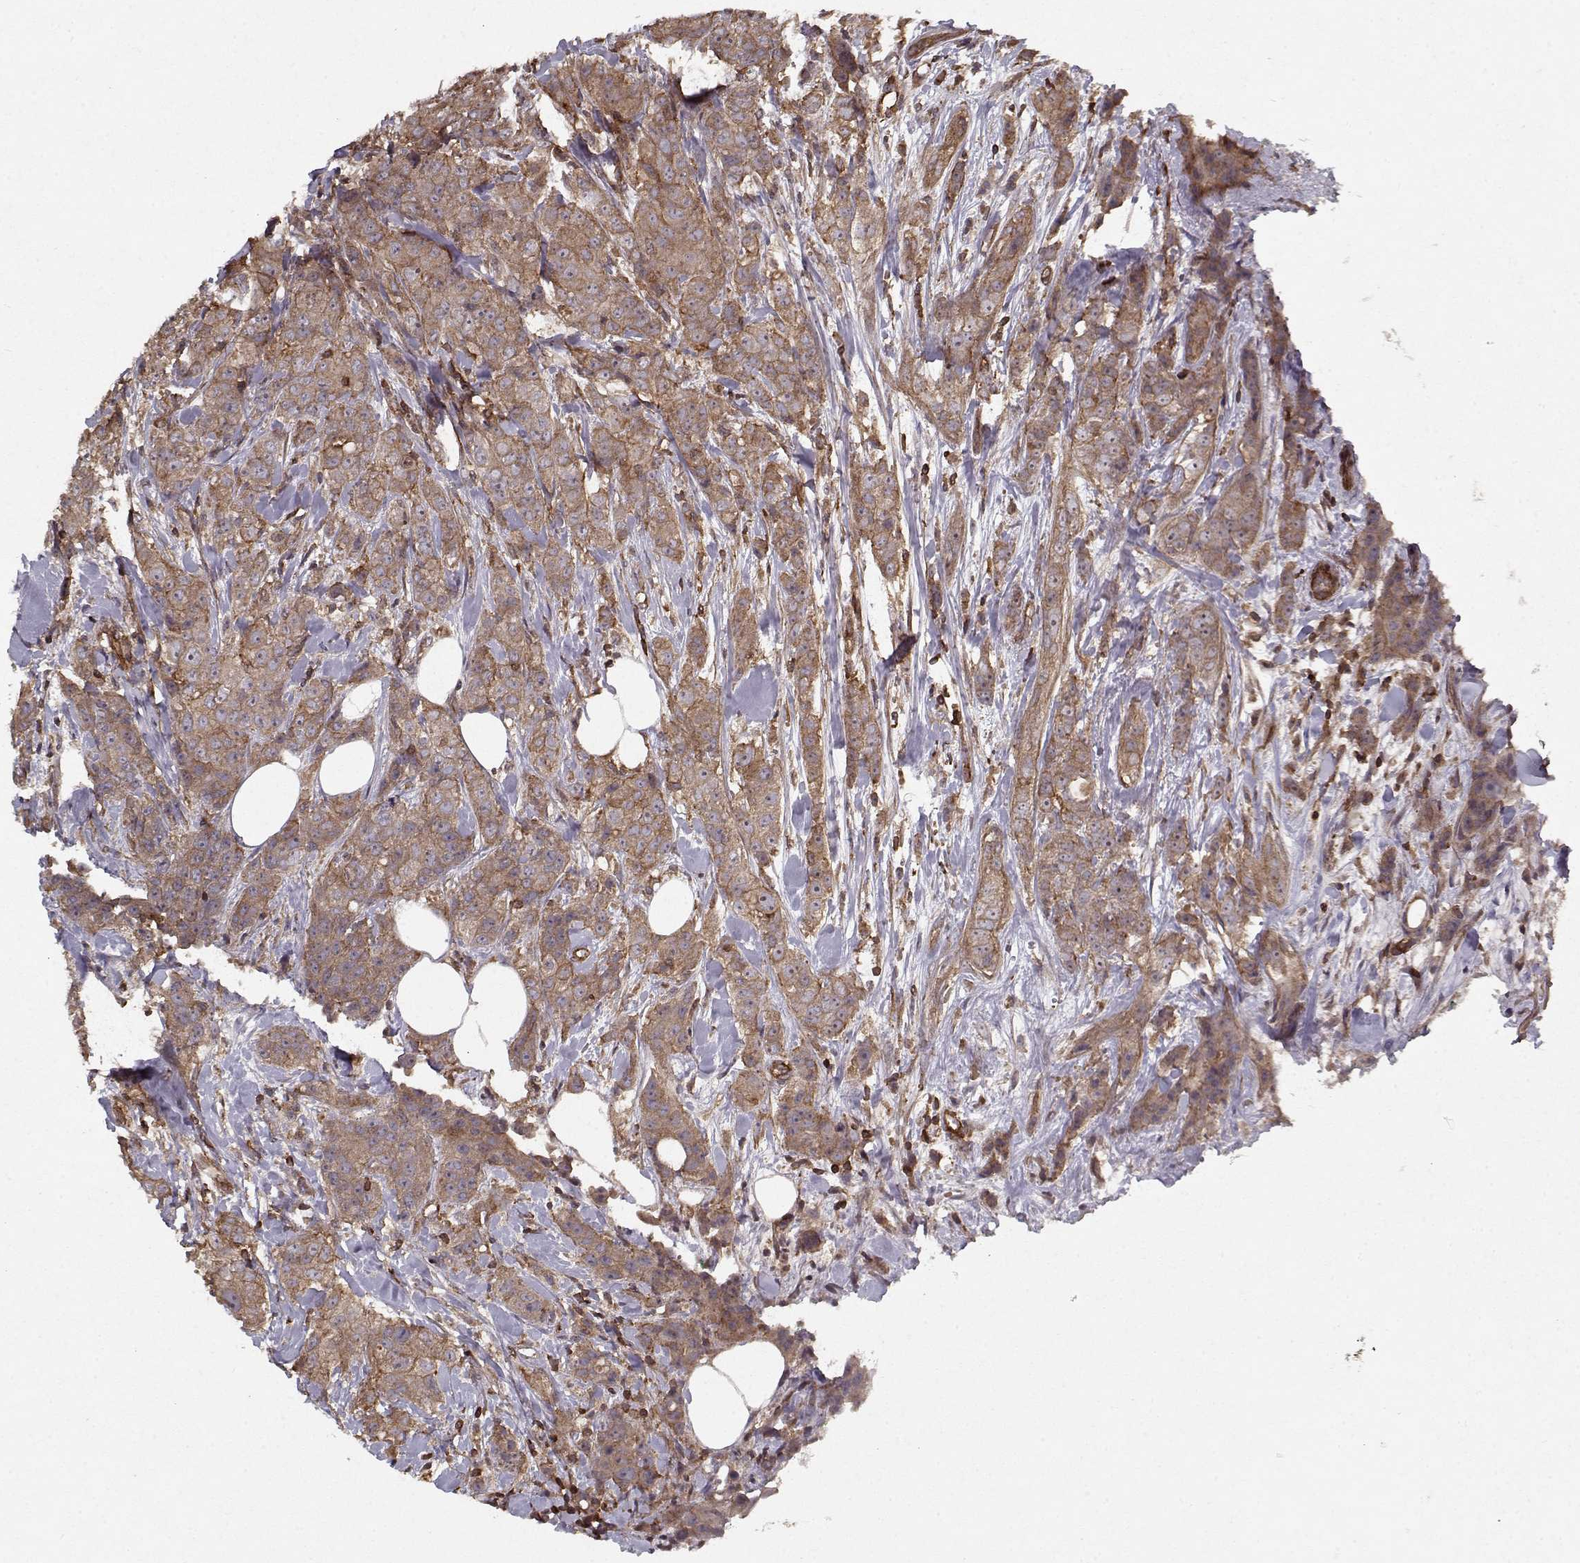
{"staining": {"intensity": "moderate", "quantity": ">75%", "location": "cytoplasmic/membranous"}, "tissue": "breast cancer", "cell_type": "Tumor cells", "image_type": "cancer", "snomed": [{"axis": "morphology", "description": "Duct carcinoma"}, {"axis": "topography", "description": "Breast"}], "caption": "IHC (DAB (3,3'-diaminobenzidine)) staining of human breast cancer (invasive ductal carcinoma) exhibits moderate cytoplasmic/membranous protein staining in approximately >75% of tumor cells. Using DAB (3,3'-diaminobenzidine) (brown) and hematoxylin (blue) stains, captured at high magnification using brightfield microscopy.", "gene": "PPP1R12A", "patient": {"sex": "female", "age": 43}}